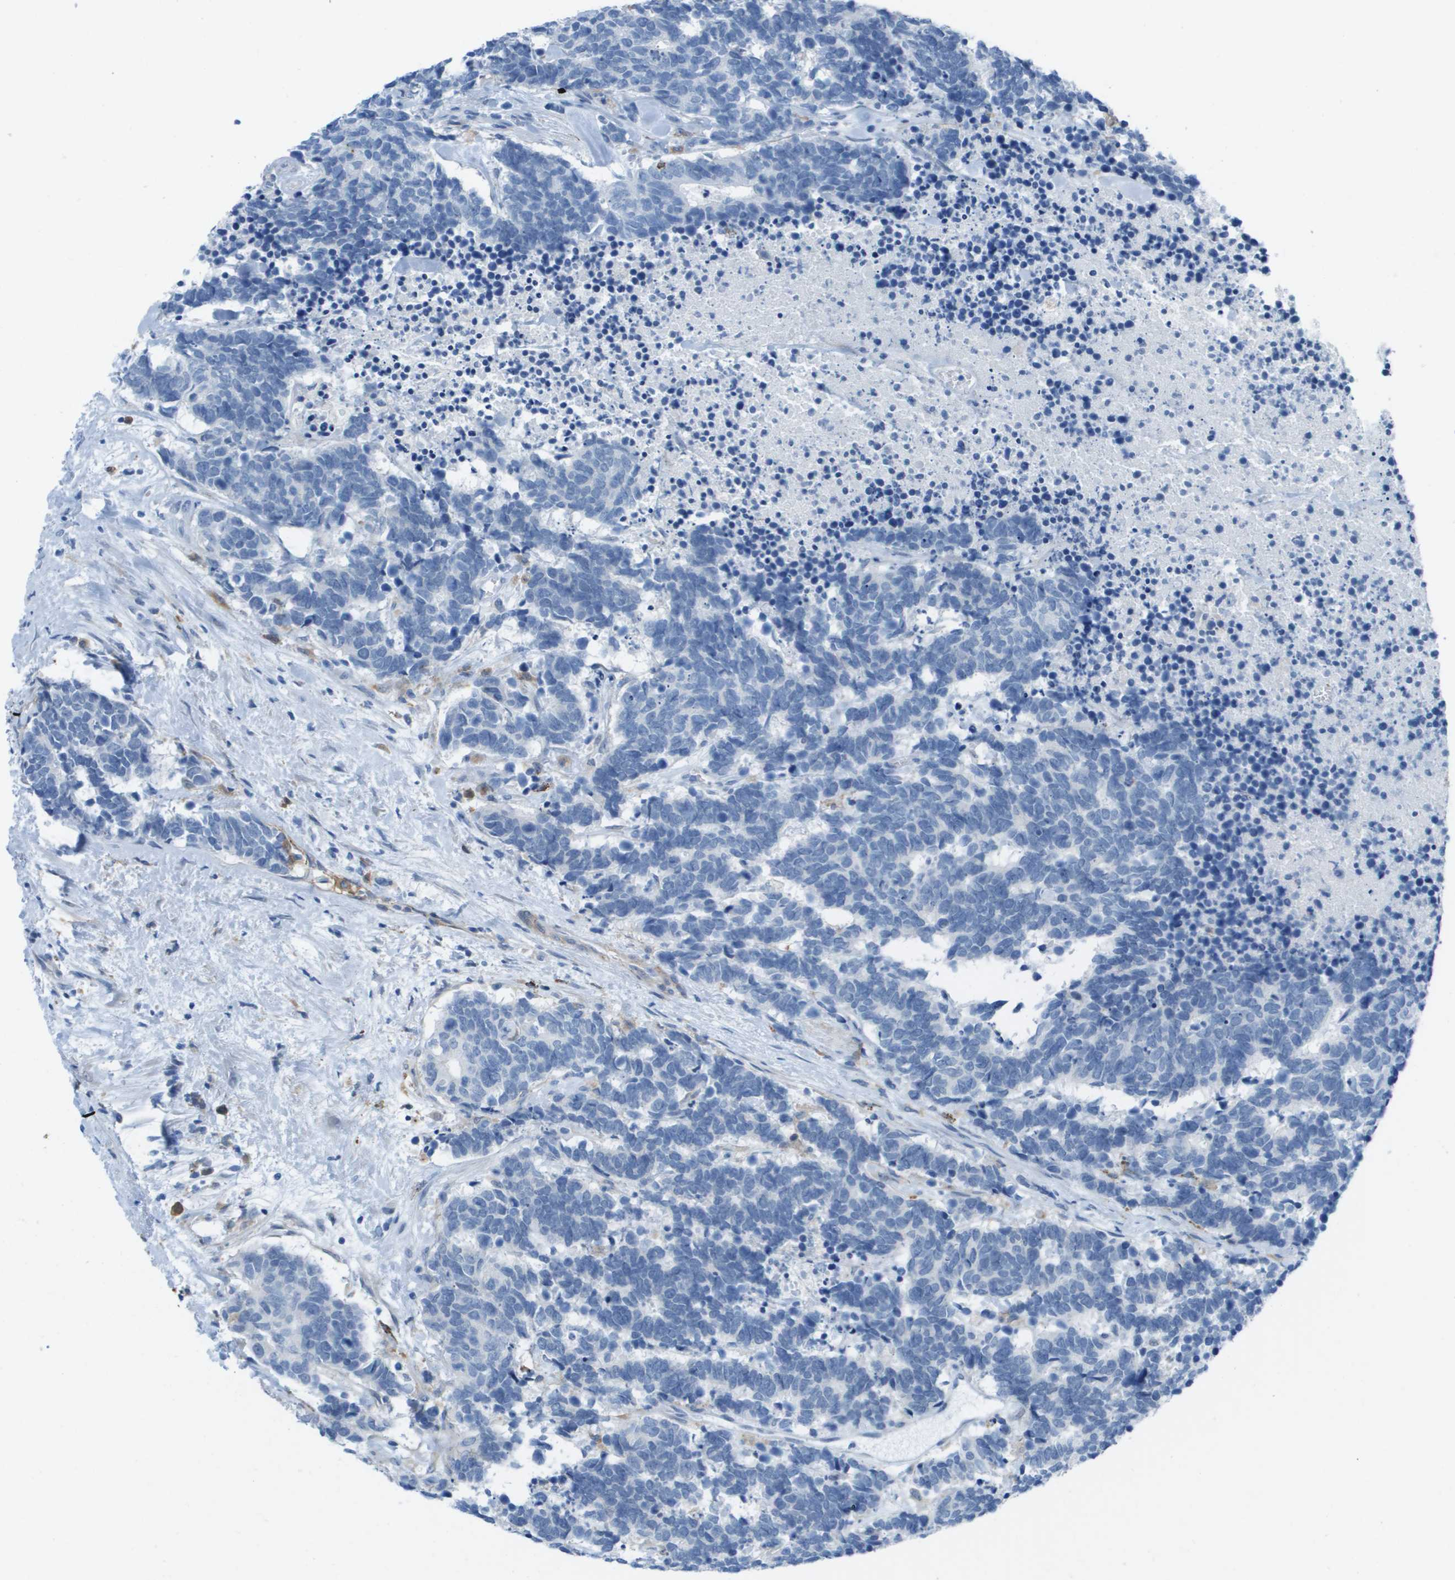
{"staining": {"intensity": "negative", "quantity": "none", "location": "none"}, "tissue": "carcinoid", "cell_type": "Tumor cells", "image_type": "cancer", "snomed": [{"axis": "morphology", "description": "Carcinoma, NOS"}, {"axis": "morphology", "description": "Carcinoid, malignant, NOS"}, {"axis": "topography", "description": "Urinary bladder"}], "caption": "High power microscopy histopathology image of an immunohistochemistry histopathology image of carcinoma, revealing no significant expression in tumor cells.", "gene": "ZBTB43", "patient": {"sex": "male", "age": 57}}